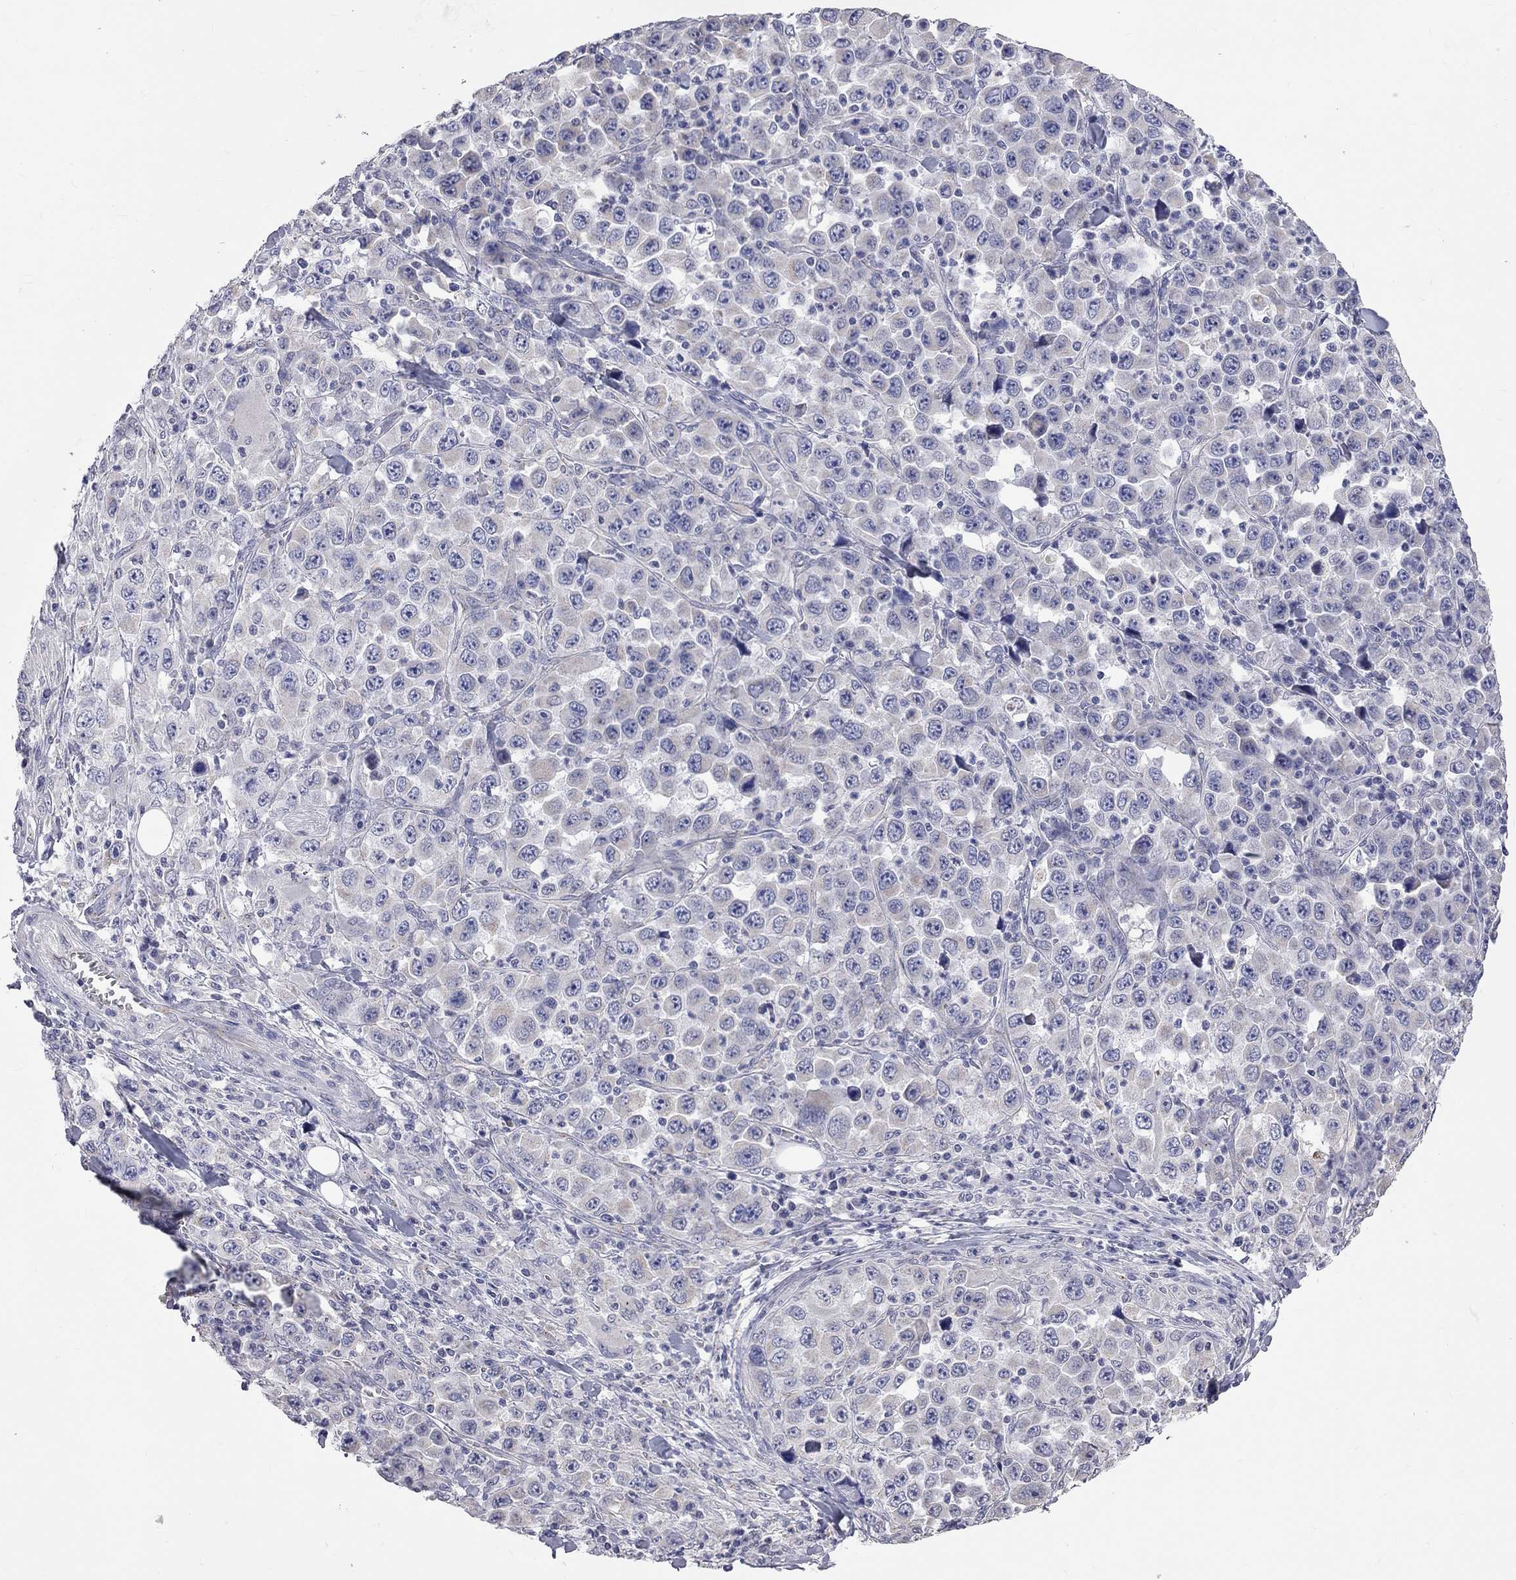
{"staining": {"intensity": "negative", "quantity": "none", "location": "none"}, "tissue": "stomach cancer", "cell_type": "Tumor cells", "image_type": "cancer", "snomed": [{"axis": "morphology", "description": "Normal tissue, NOS"}, {"axis": "morphology", "description": "Adenocarcinoma, NOS"}, {"axis": "topography", "description": "Stomach, upper"}, {"axis": "topography", "description": "Stomach"}], "caption": "DAB immunohistochemical staining of stomach adenocarcinoma reveals no significant staining in tumor cells.", "gene": "OPRK1", "patient": {"sex": "male", "age": 59}}